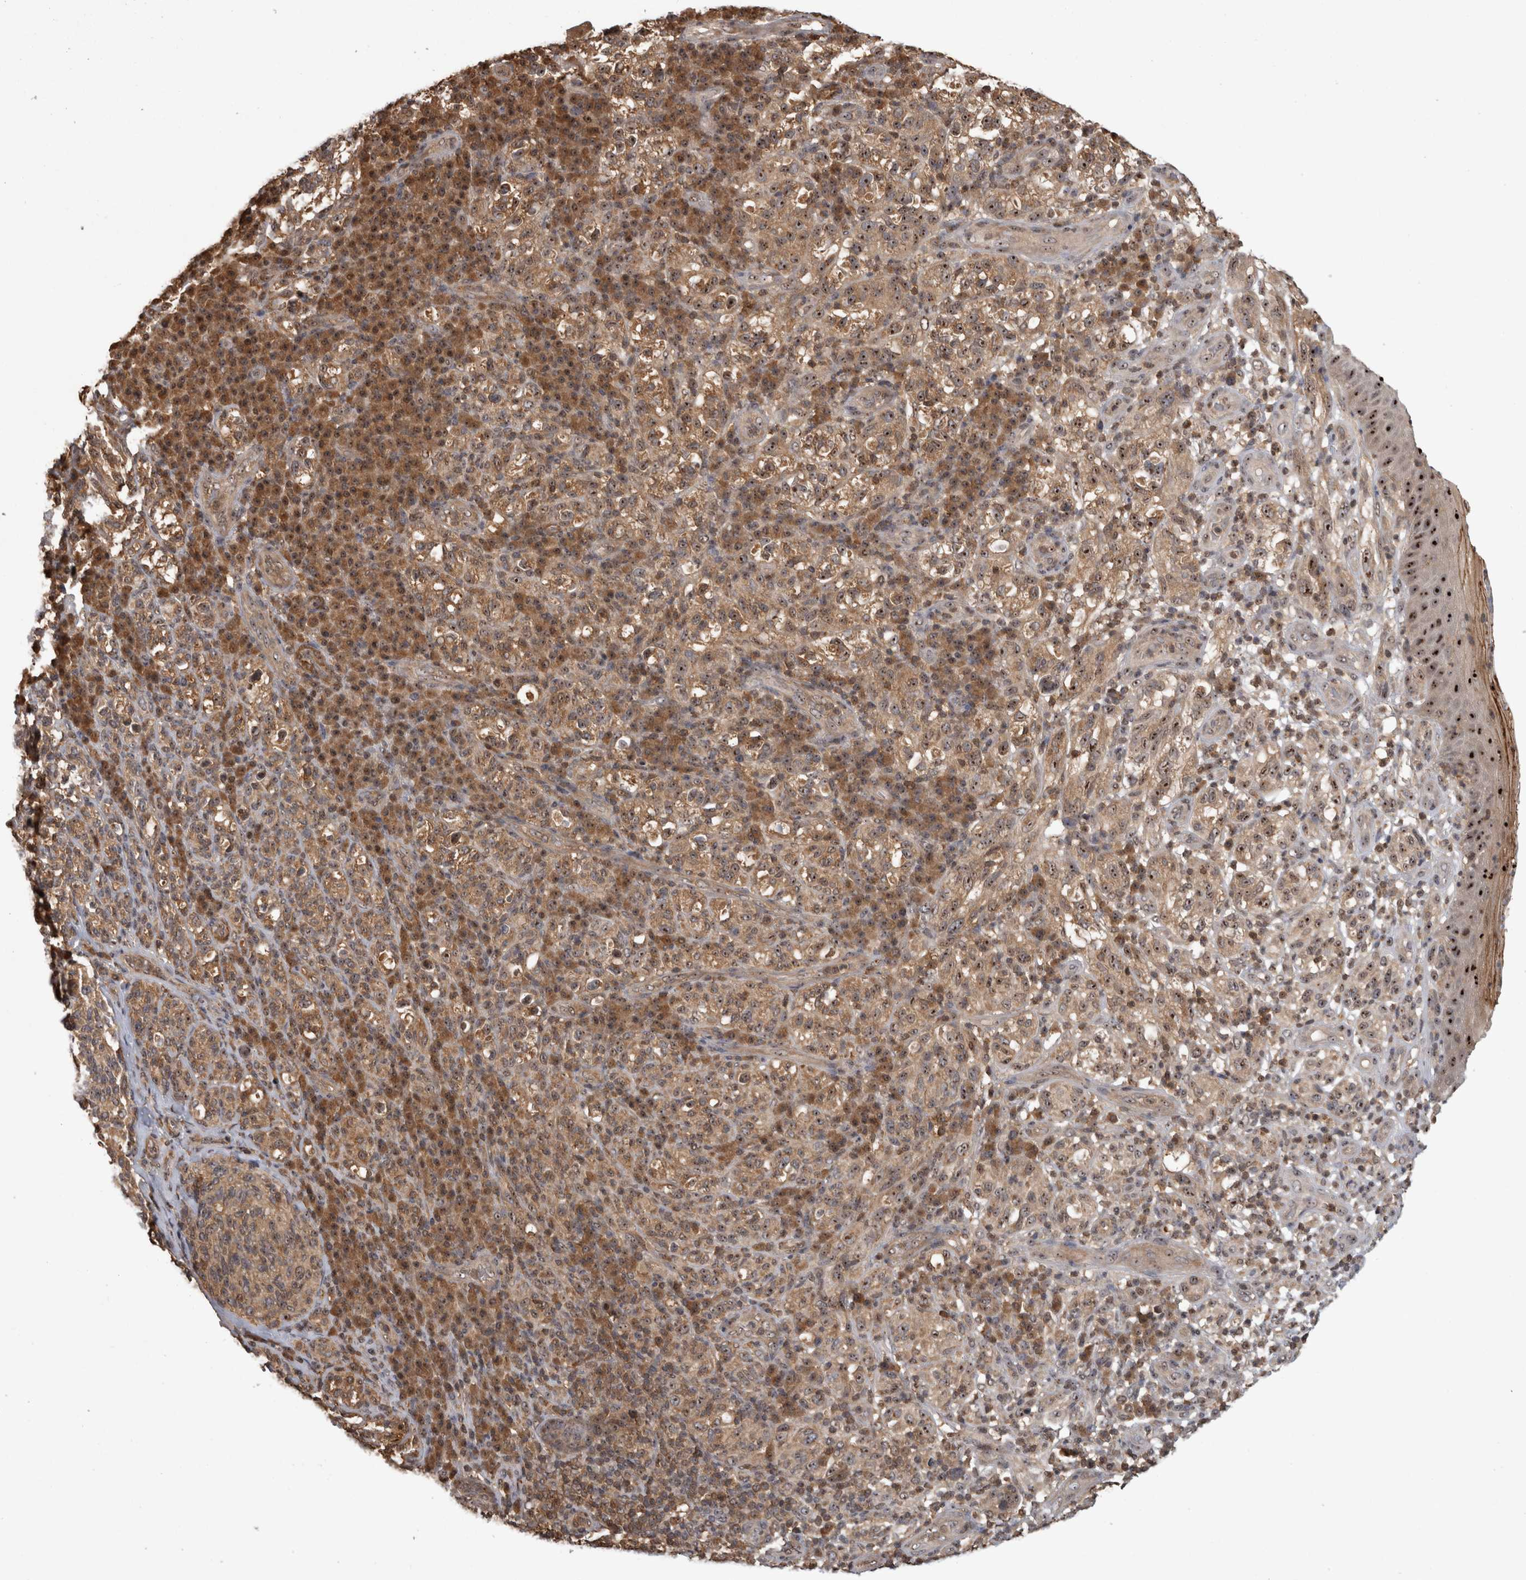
{"staining": {"intensity": "moderate", "quantity": ">75%", "location": "cytoplasmic/membranous,nuclear"}, "tissue": "melanoma", "cell_type": "Tumor cells", "image_type": "cancer", "snomed": [{"axis": "morphology", "description": "Malignant melanoma, NOS"}, {"axis": "topography", "description": "Skin"}], "caption": "Immunohistochemistry (IHC) photomicrograph of human malignant melanoma stained for a protein (brown), which displays medium levels of moderate cytoplasmic/membranous and nuclear positivity in about >75% of tumor cells.", "gene": "TDRD7", "patient": {"sex": "female", "age": 73}}